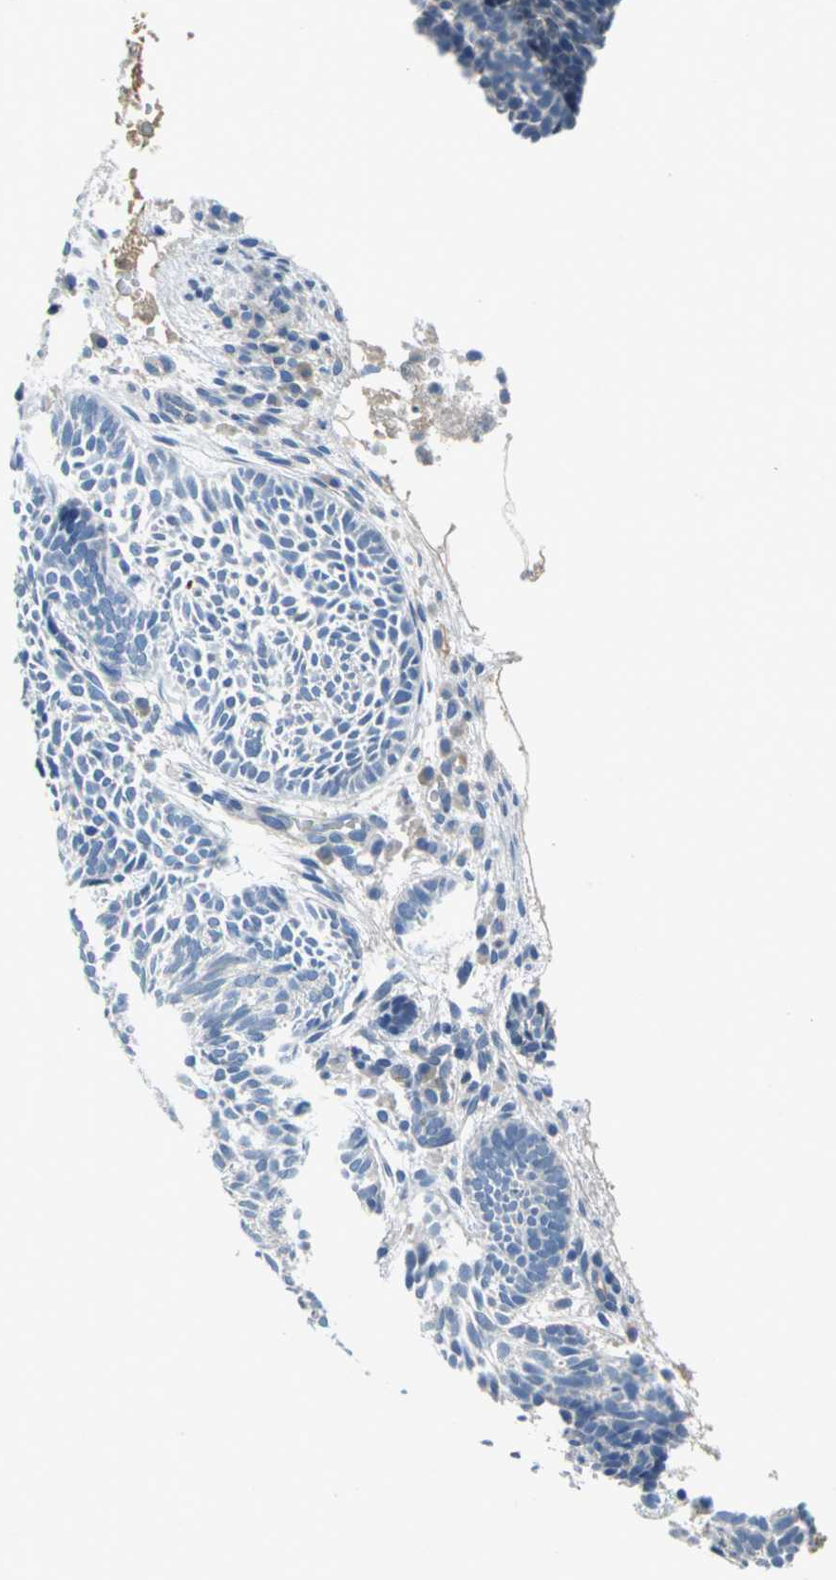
{"staining": {"intensity": "negative", "quantity": "none", "location": "none"}, "tissue": "skin cancer", "cell_type": "Tumor cells", "image_type": "cancer", "snomed": [{"axis": "morphology", "description": "Normal tissue, NOS"}, {"axis": "morphology", "description": "Basal cell carcinoma"}, {"axis": "topography", "description": "Skin"}], "caption": "High magnification brightfield microscopy of skin basal cell carcinoma stained with DAB (brown) and counterstained with hematoxylin (blue): tumor cells show no significant staining.", "gene": "PTGDS", "patient": {"sex": "male", "age": 87}}